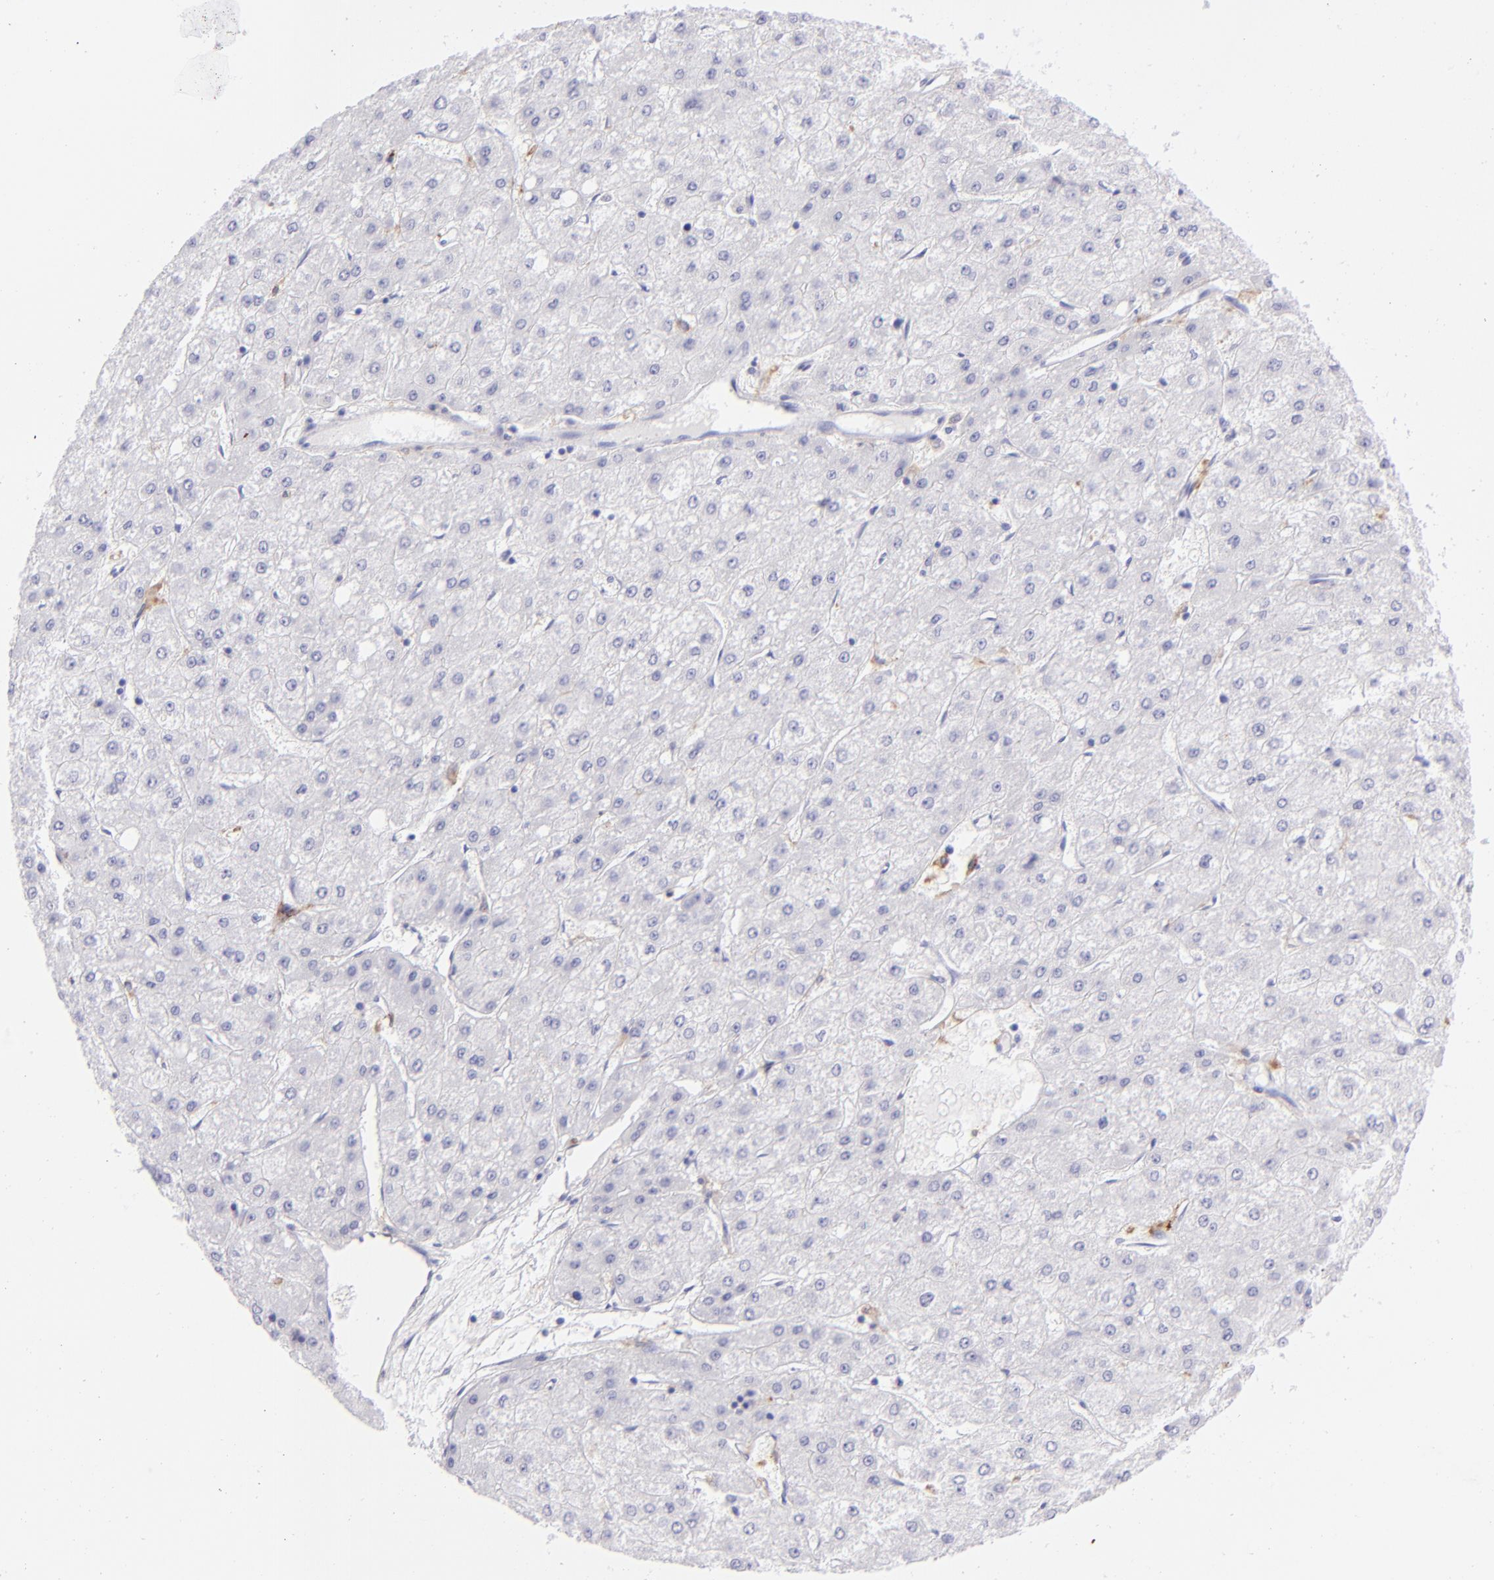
{"staining": {"intensity": "negative", "quantity": "none", "location": "none"}, "tissue": "liver cancer", "cell_type": "Tumor cells", "image_type": "cancer", "snomed": [{"axis": "morphology", "description": "Carcinoma, Hepatocellular, NOS"}, {"axis": "topography", "description": "Liver"}], "caption": "Tumor cells show no significant protein positivity in hepatocellular carcinoma (liver).", "gene": "CD72", "patient": {"sex": "female", "age": 52}}